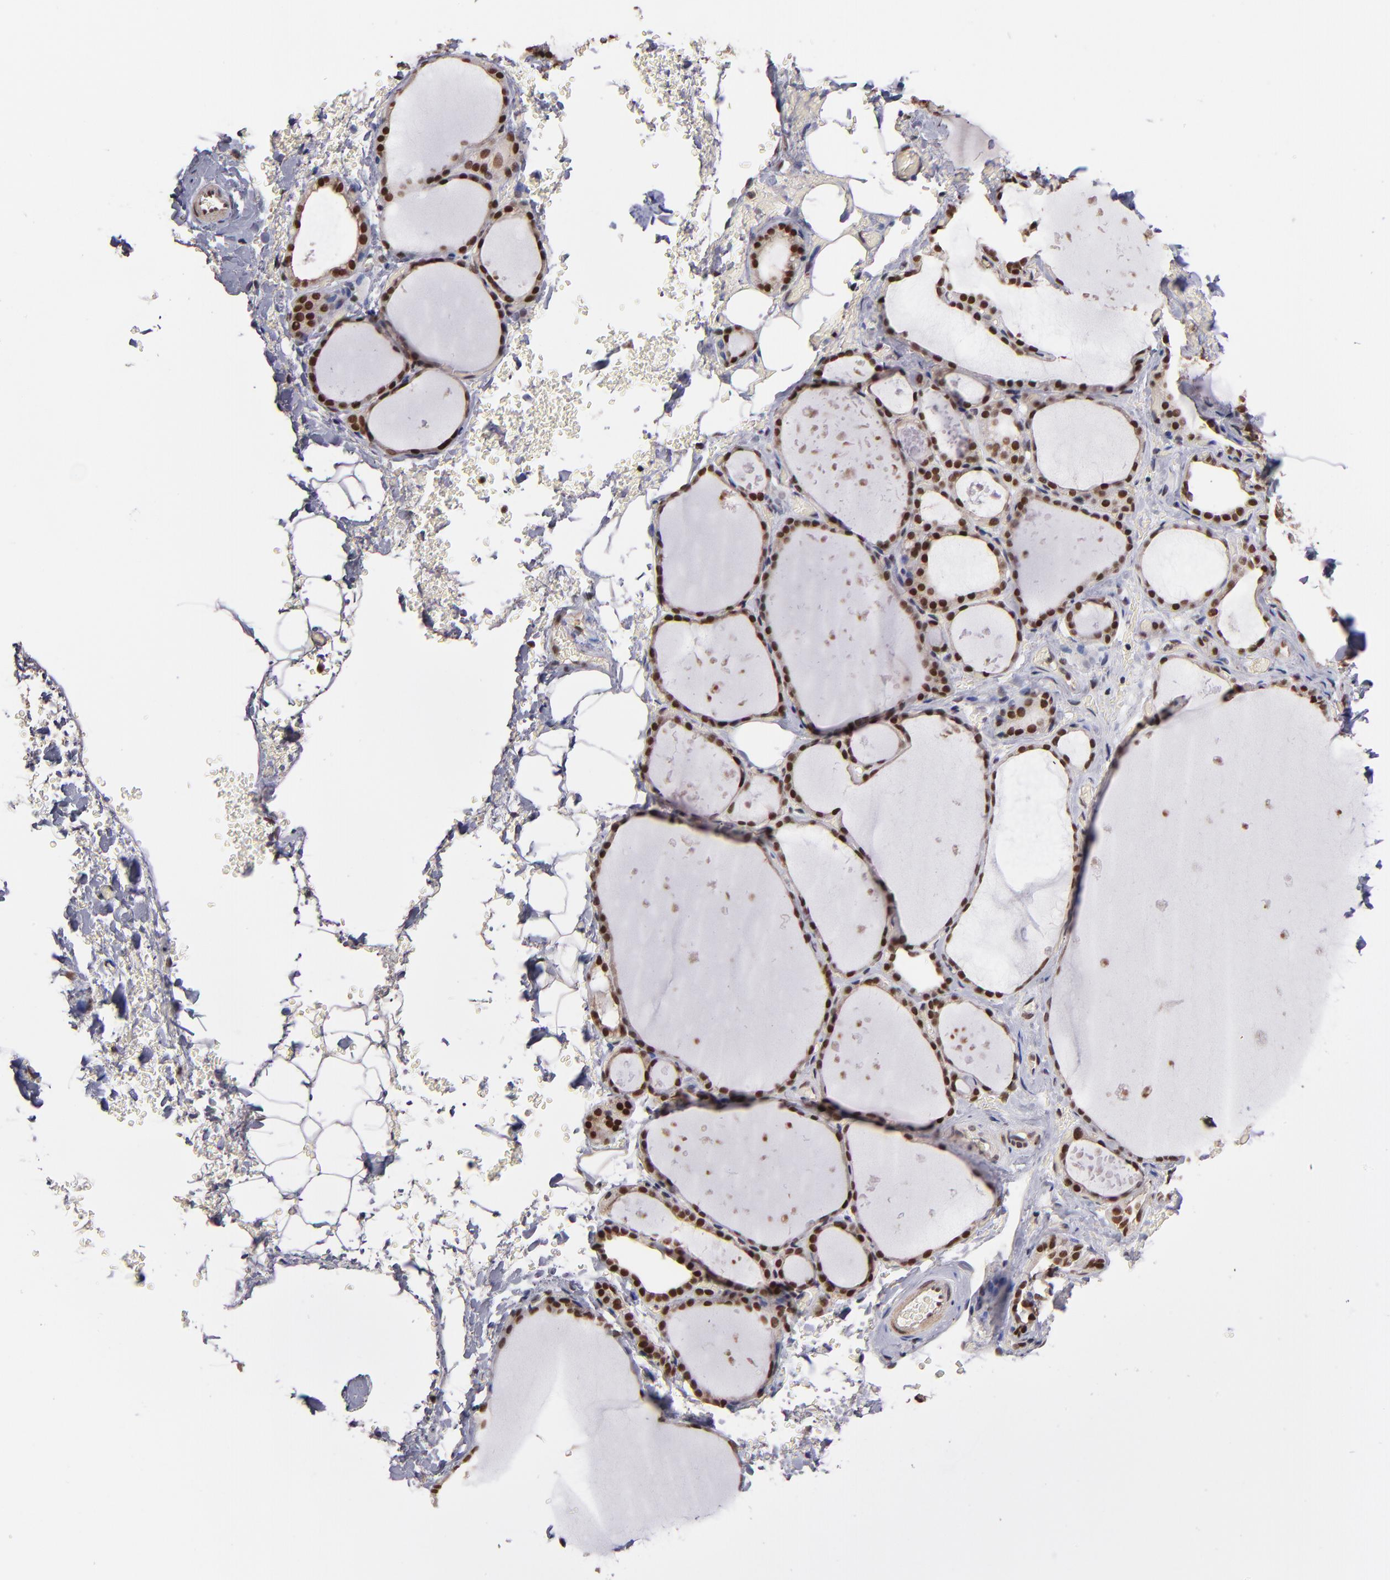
{"staining": {"intensity": "moderate", "quantity": ">75%", "location": "nuclear"}, "tissue": "thyroid gland", "cell_type": "Glandular cells", "image_type": "normal", "snomed": [{"axis": "morphology", "description": "Normal tissue, NOS"}, {"axis": "topography", "description": "Thyroid gland"}], "caption": "Immunohistochemistry micrograph of benign thyroid gland: human thyroid gland stained using IHC exhibits medium levels of moderate protein expression localized specifically in the nuclear of glandular cells, appearing as a nuclear brown color.", "gene": "TERF2", "patient": {"sex": "male", "age": 61}}